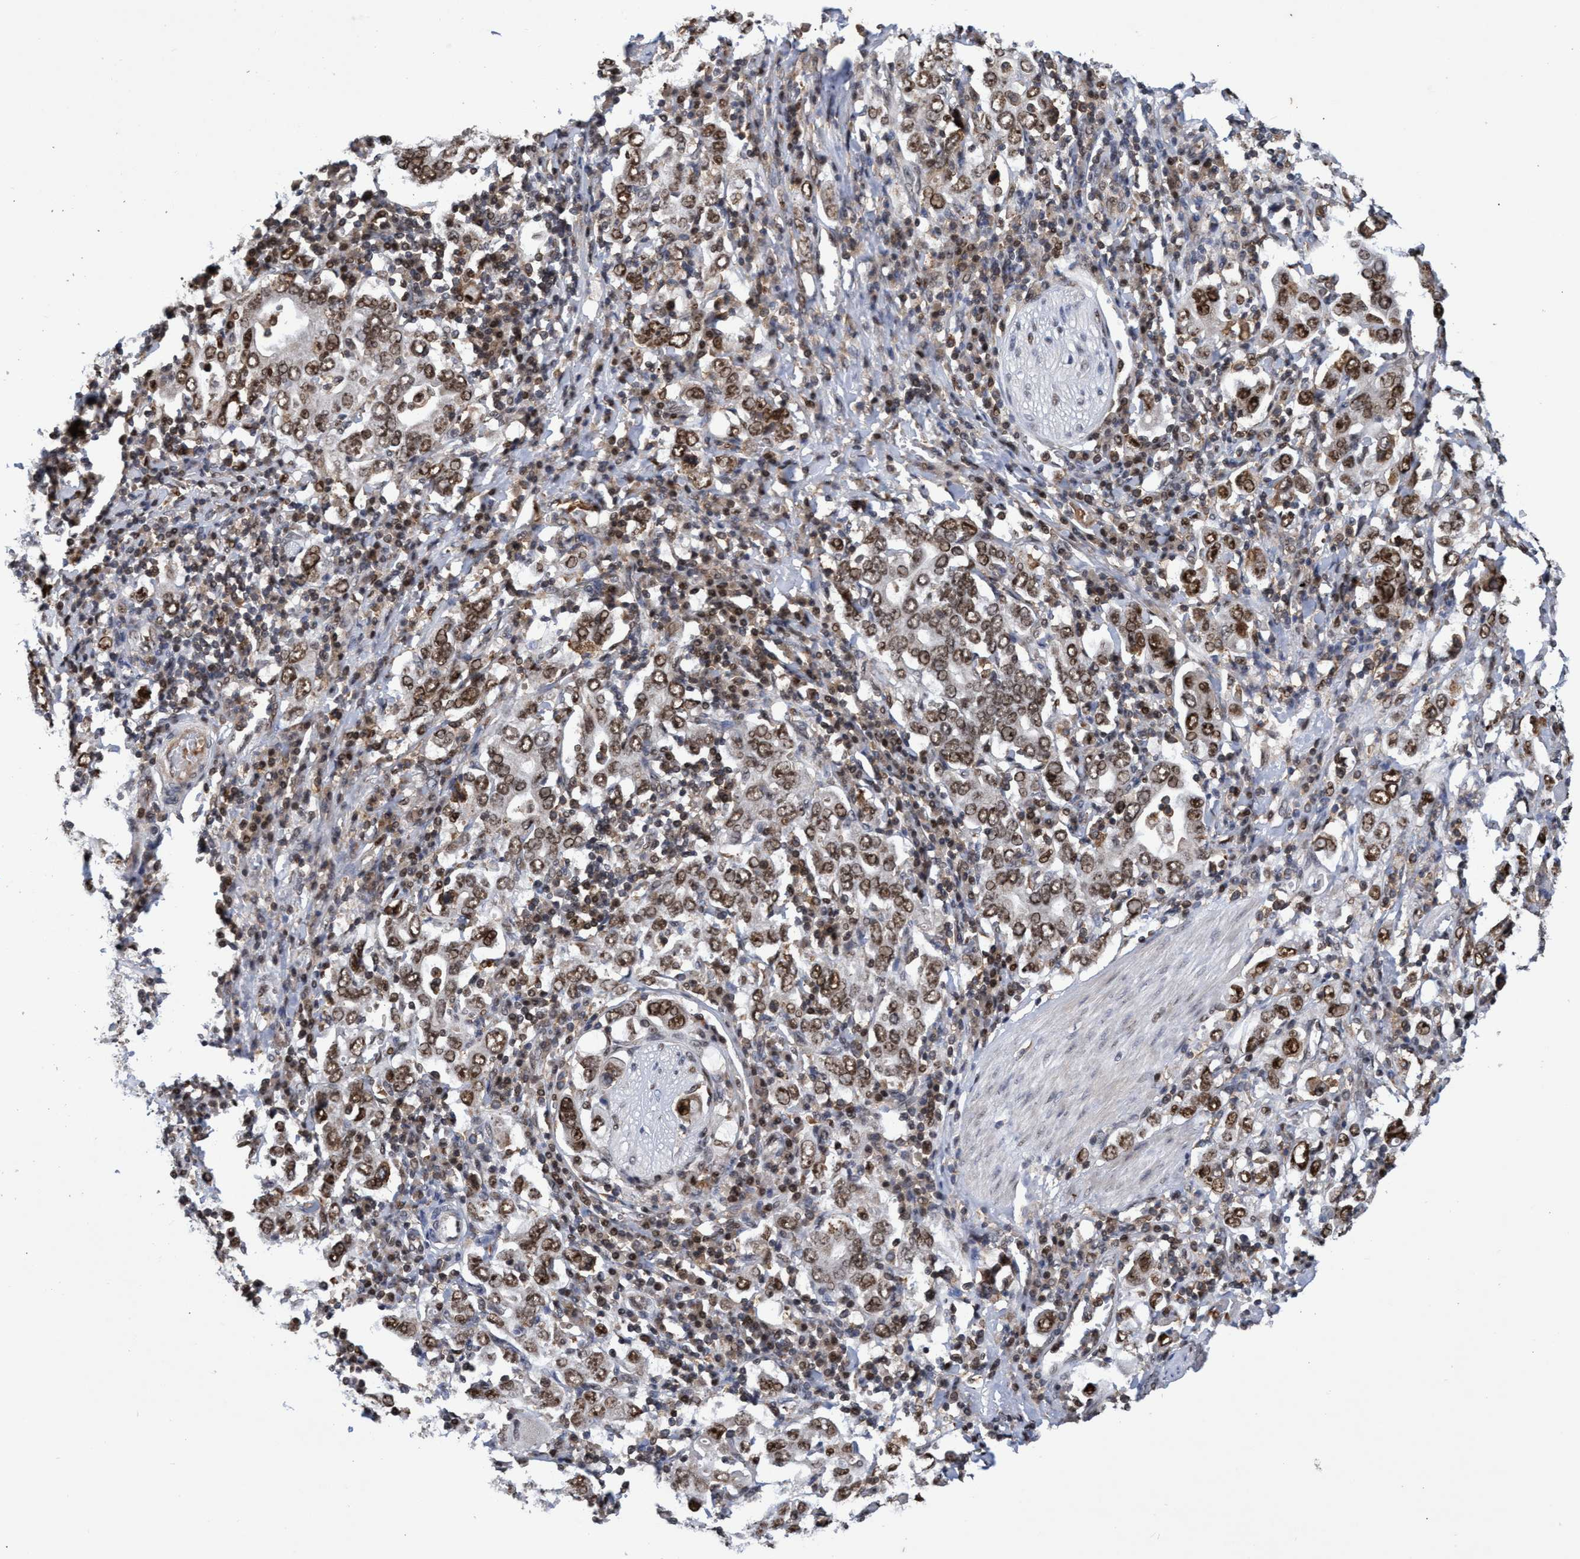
{"staining": {"intensity": "strong", "quantity": ">75%", "location": "nuclear"}, "tissue": "stomach cancer", "cell_type": "Tumor cells", "image_type": "cancer", "snomed": [{"axis": "morphology", "description": "Adenocarcinoma, NOS"}, {"axis": "topography", "description": "Stomach, upper"}], "caption": "A brown stain labels strong nuclear staining of a protein in stomach cancer (adenocarcinoma) tumor cells.", "gene": "GTF2F1", "patient": {"sex": "male", "age": 62}}